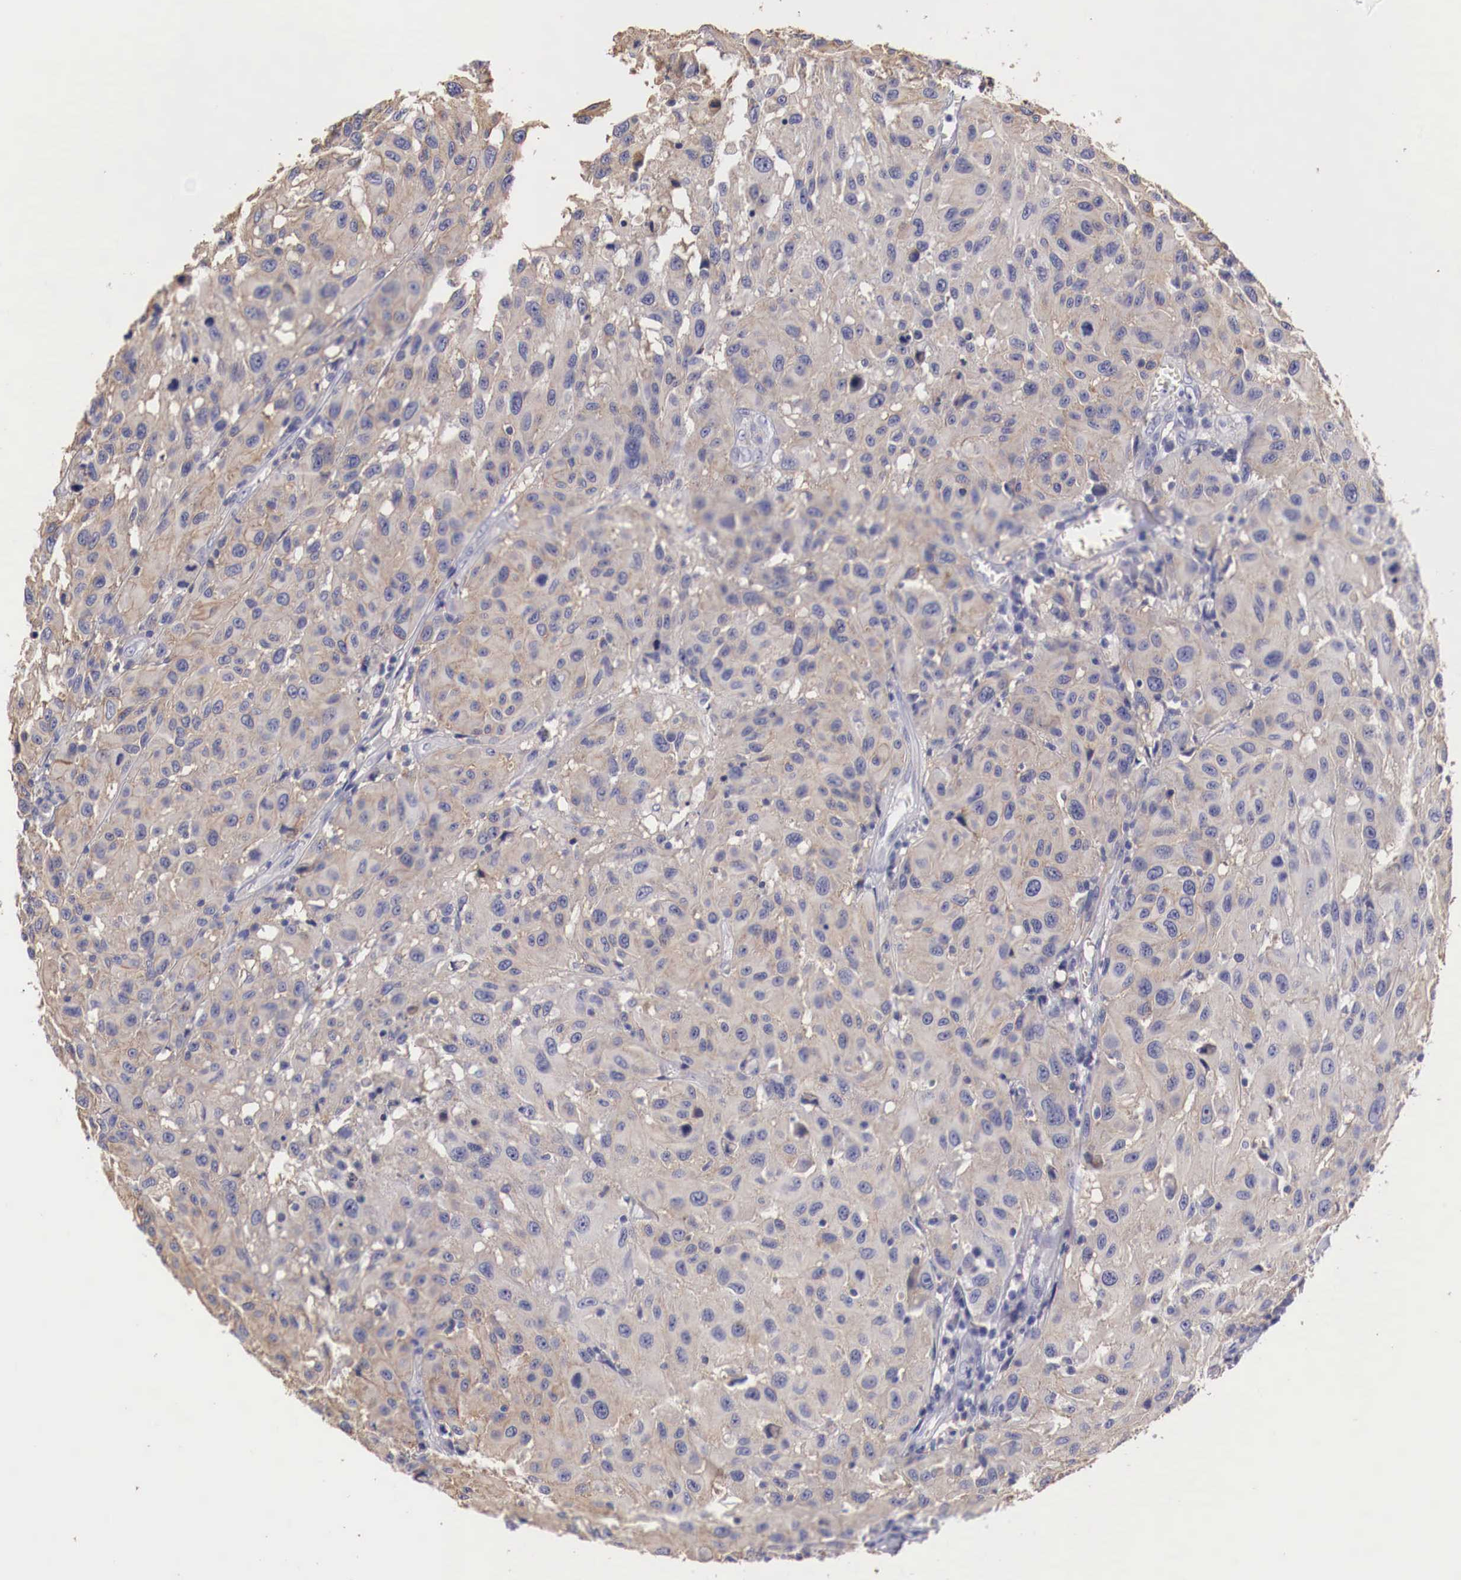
{"staining": {"intensity": "weak", "quantity": "25%-75%", "location": "cytoplasmic/membranous"}, "tissue": "melanoma", "cell_type": "Tumor cells", "image_type": "cancer", "snomed": [{"axis": "morphology", "description": "Malignant melanoma, NOS"}, {"axis": "topography", "description": "Skin"}], "caption": "Immunohistochemistry micrograph of human malignant melanoma stained for a protein (brown), which demonstrates low levels of weak cytoplasmic/membranous positivity in approximately 25%-75% of tumor cells.", "gene": "PITPNA", "patient": {"sex": "female", "age": 77}}